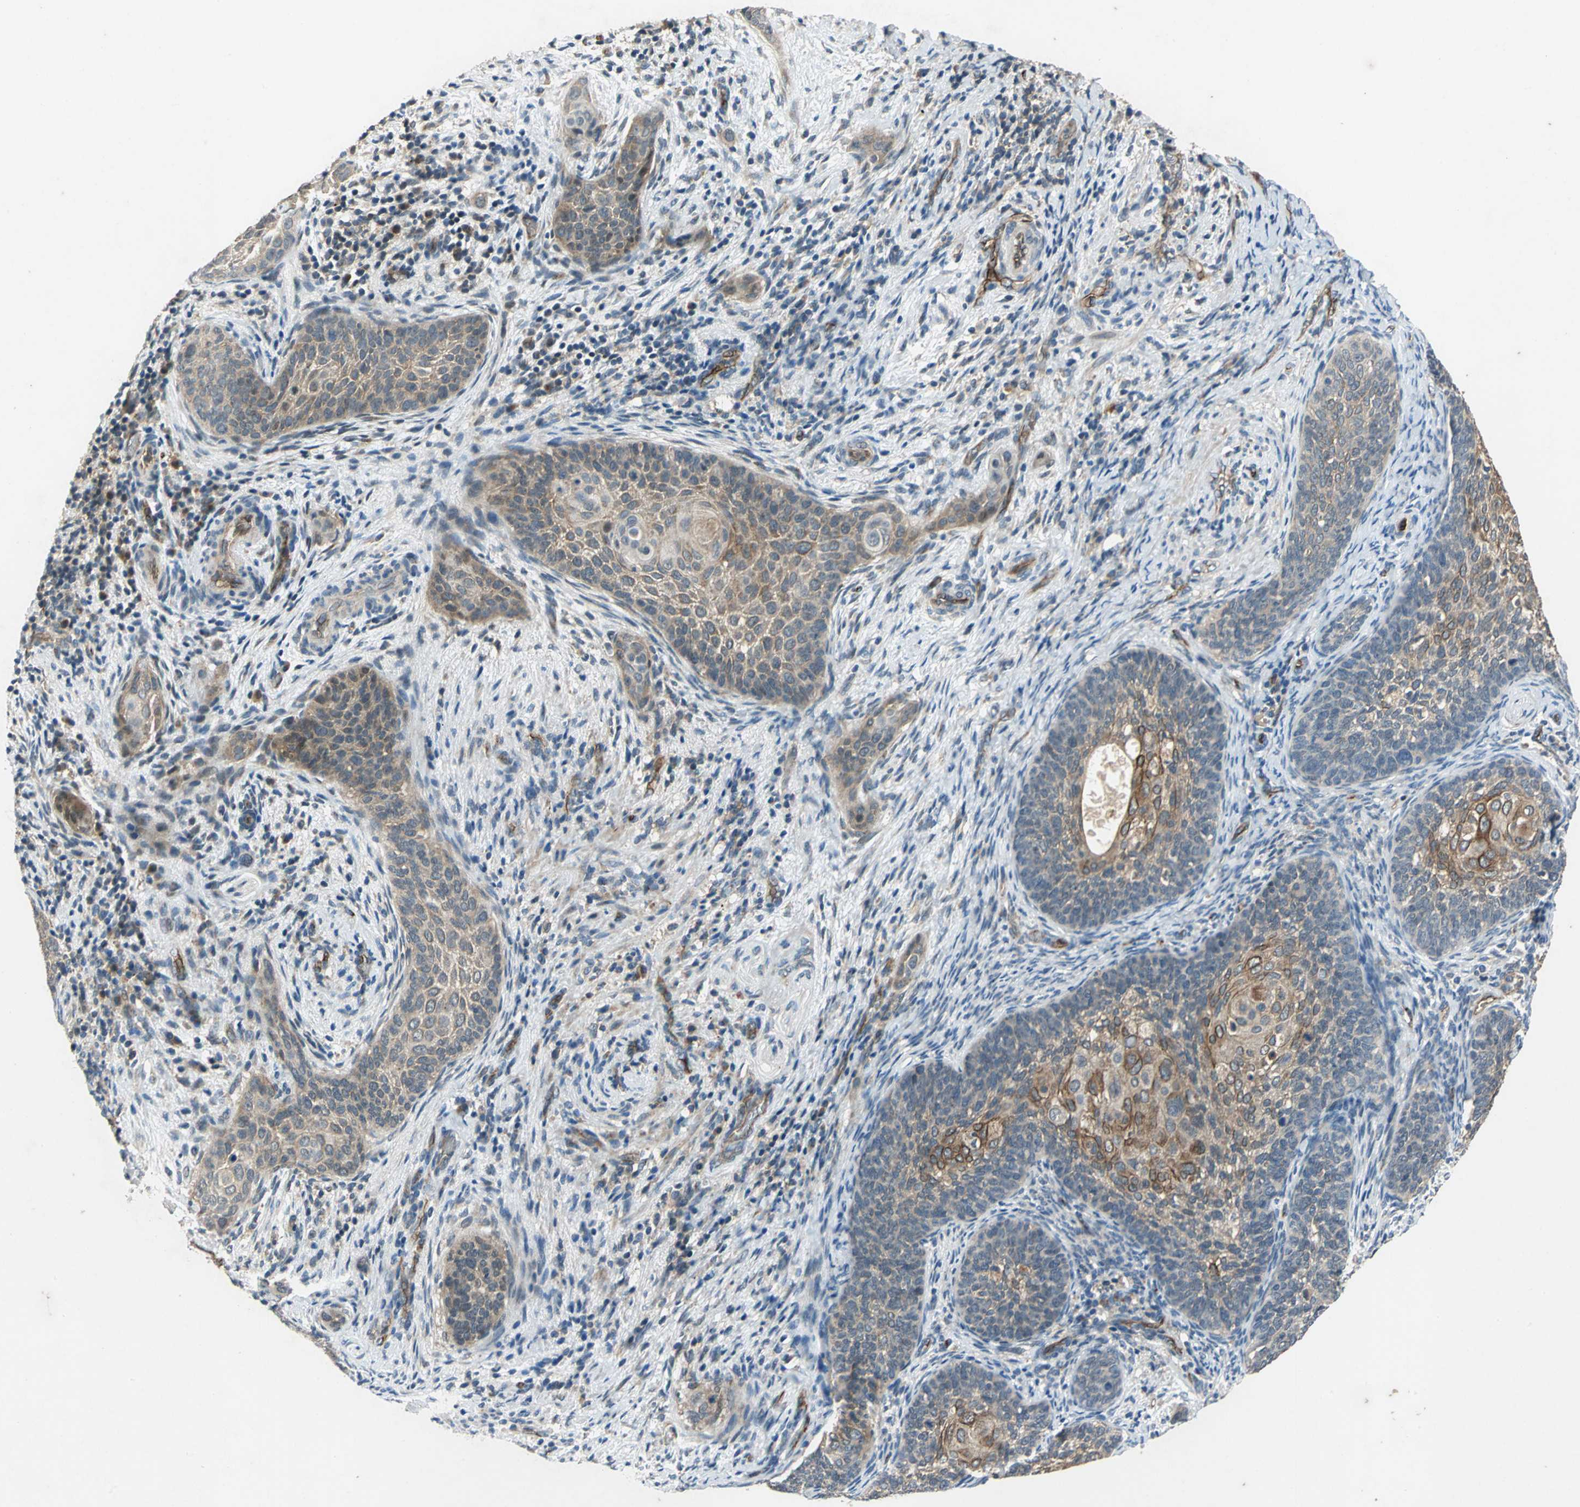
{"staining": {"intensity": "moderate", "quantity": ">75%", "location": "cytoplasmic/membranous"}, "tissue": "cervical cancer", "cell_type": "Tumor cells", "image_type": "cancer", "snomed": [{"axis": "morphology", "description": "Squamous cell carcinoma, NOS"}, {"axis": "topography", "description": "Cervix"}], "caption": "IHC of human squamous cell carcinoma (cervical) demonstrates medium levels of moderate cytoplasmic/membranous expression in about >75% of tumor cells.", "gene": "EMCN", "patient": {"sex": "female", "age": 33}}